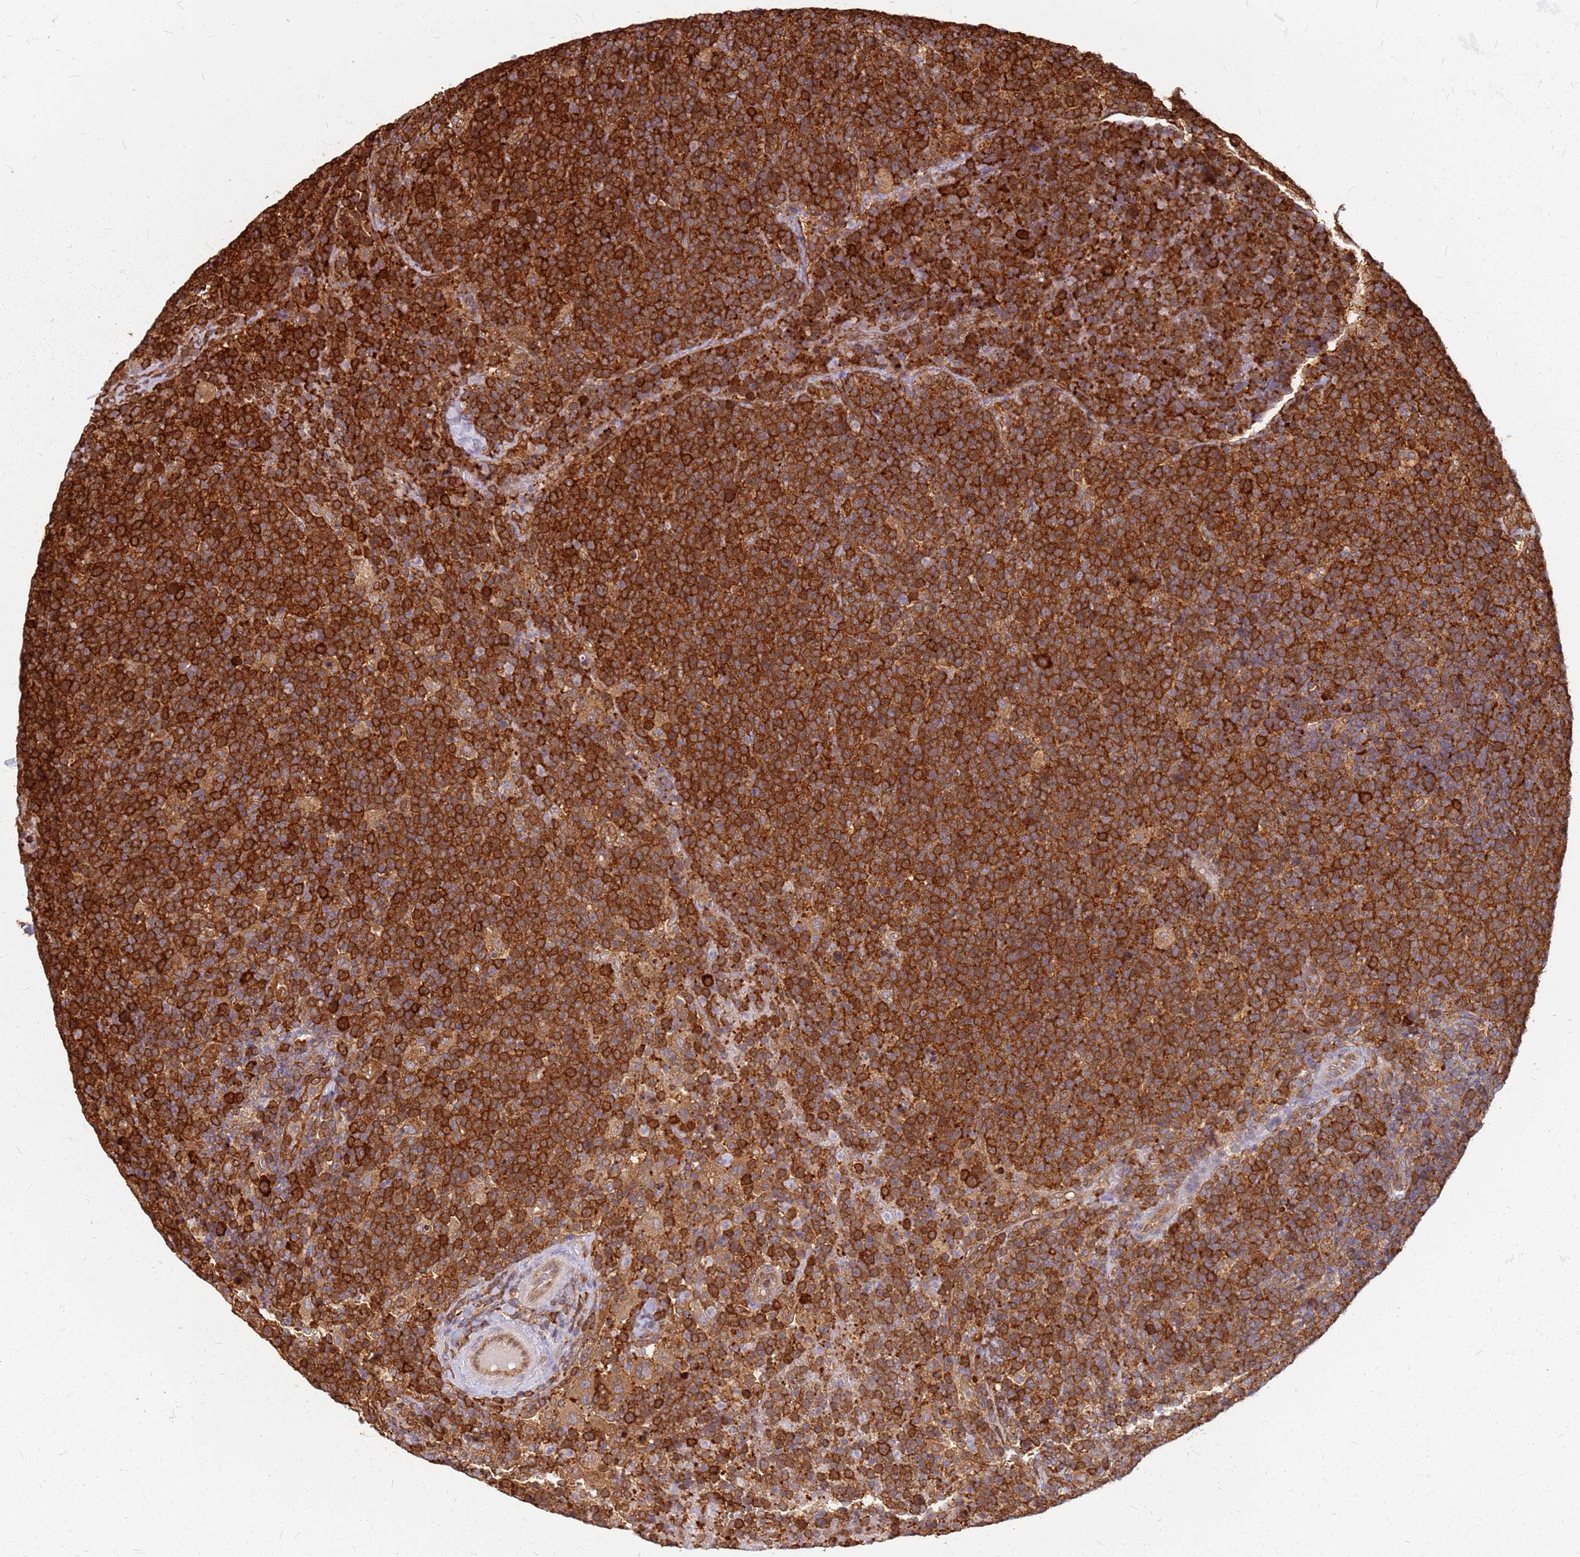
{"staining": {"intensity": "strong", "quantity": ">75%", "location": "cytoplasmic/membranous"}, "tissue": "lymphoma", "cell_type": "Tumor cells", "image_type": "cancer", "snomed": [{"axis": "morphology", "description": "Malignant lymphoma, non-Hodgkin's type, High grade"}, {"axis": "topography", "description": "Lymph node"}], "caption": "Protein staining of malignant lymphoma, non-Hodgkin's type (high-grade) tissue reveals strong cytoplasmic/membranous positivity in about >75% of tumor cells.", "gene": "HDX", "patient": {"sex": "male", "age": 61}}